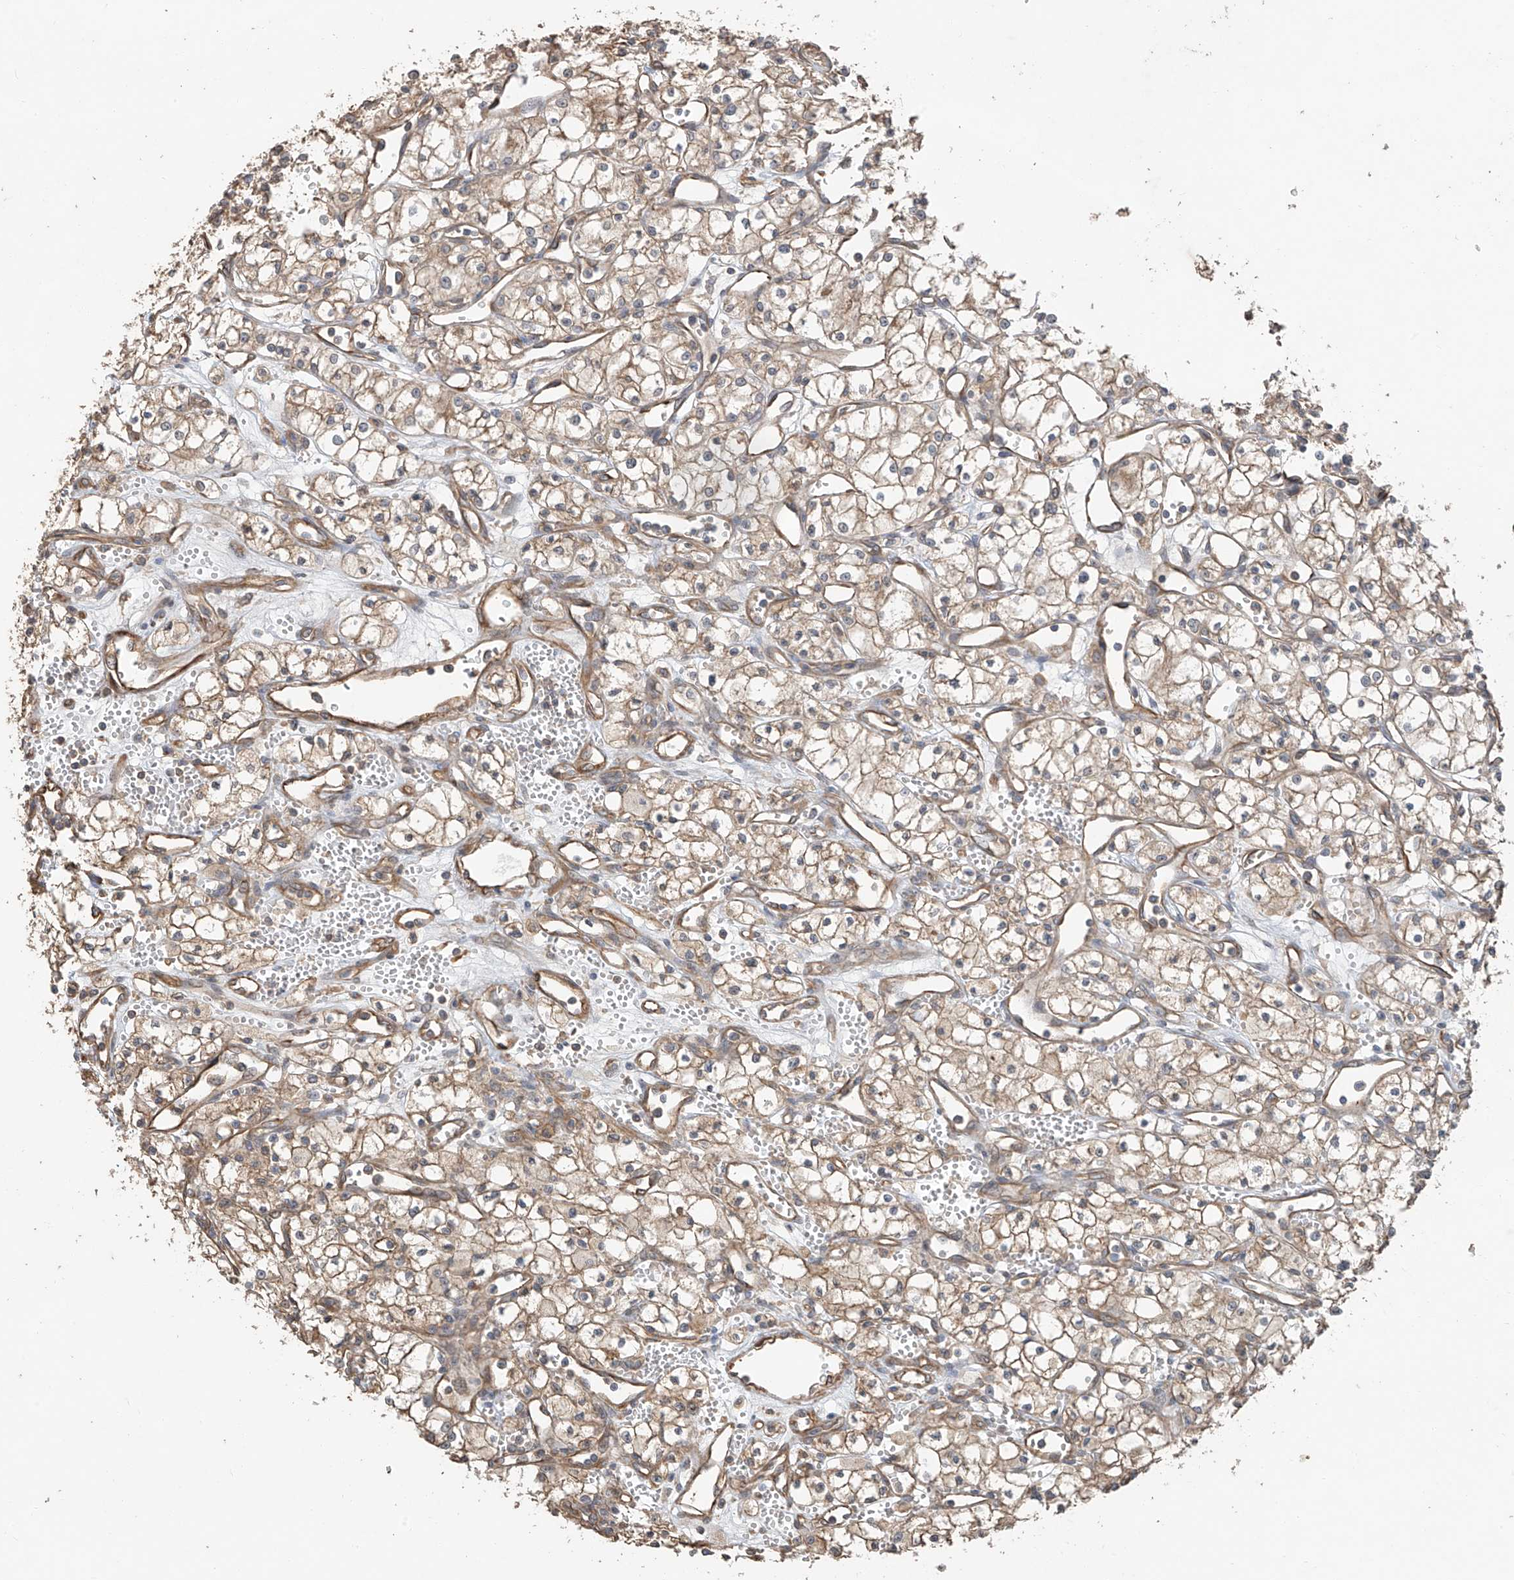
{"staining": {"intensity": "moderate", "quantity": "25%-75%", "location": "cytoplasmic/membranous"}, "tissue": "renal cancer", "cell_type": "Tumor cells", "image_type": "cancer", "snomed": [{"axis": "morphology", "description": "Adenocarcinoma, NOS"}, {"axis": "topography", "description": "Kidney"}], "caption": "Immunohistochemistry of human renal cancer displays medium levels of moderate cytoplasmic/membranous positivity in about 25%-75% of tumor cells.", "gene": "AGBL5", "patient": {"sex": "male", "age": 59}}